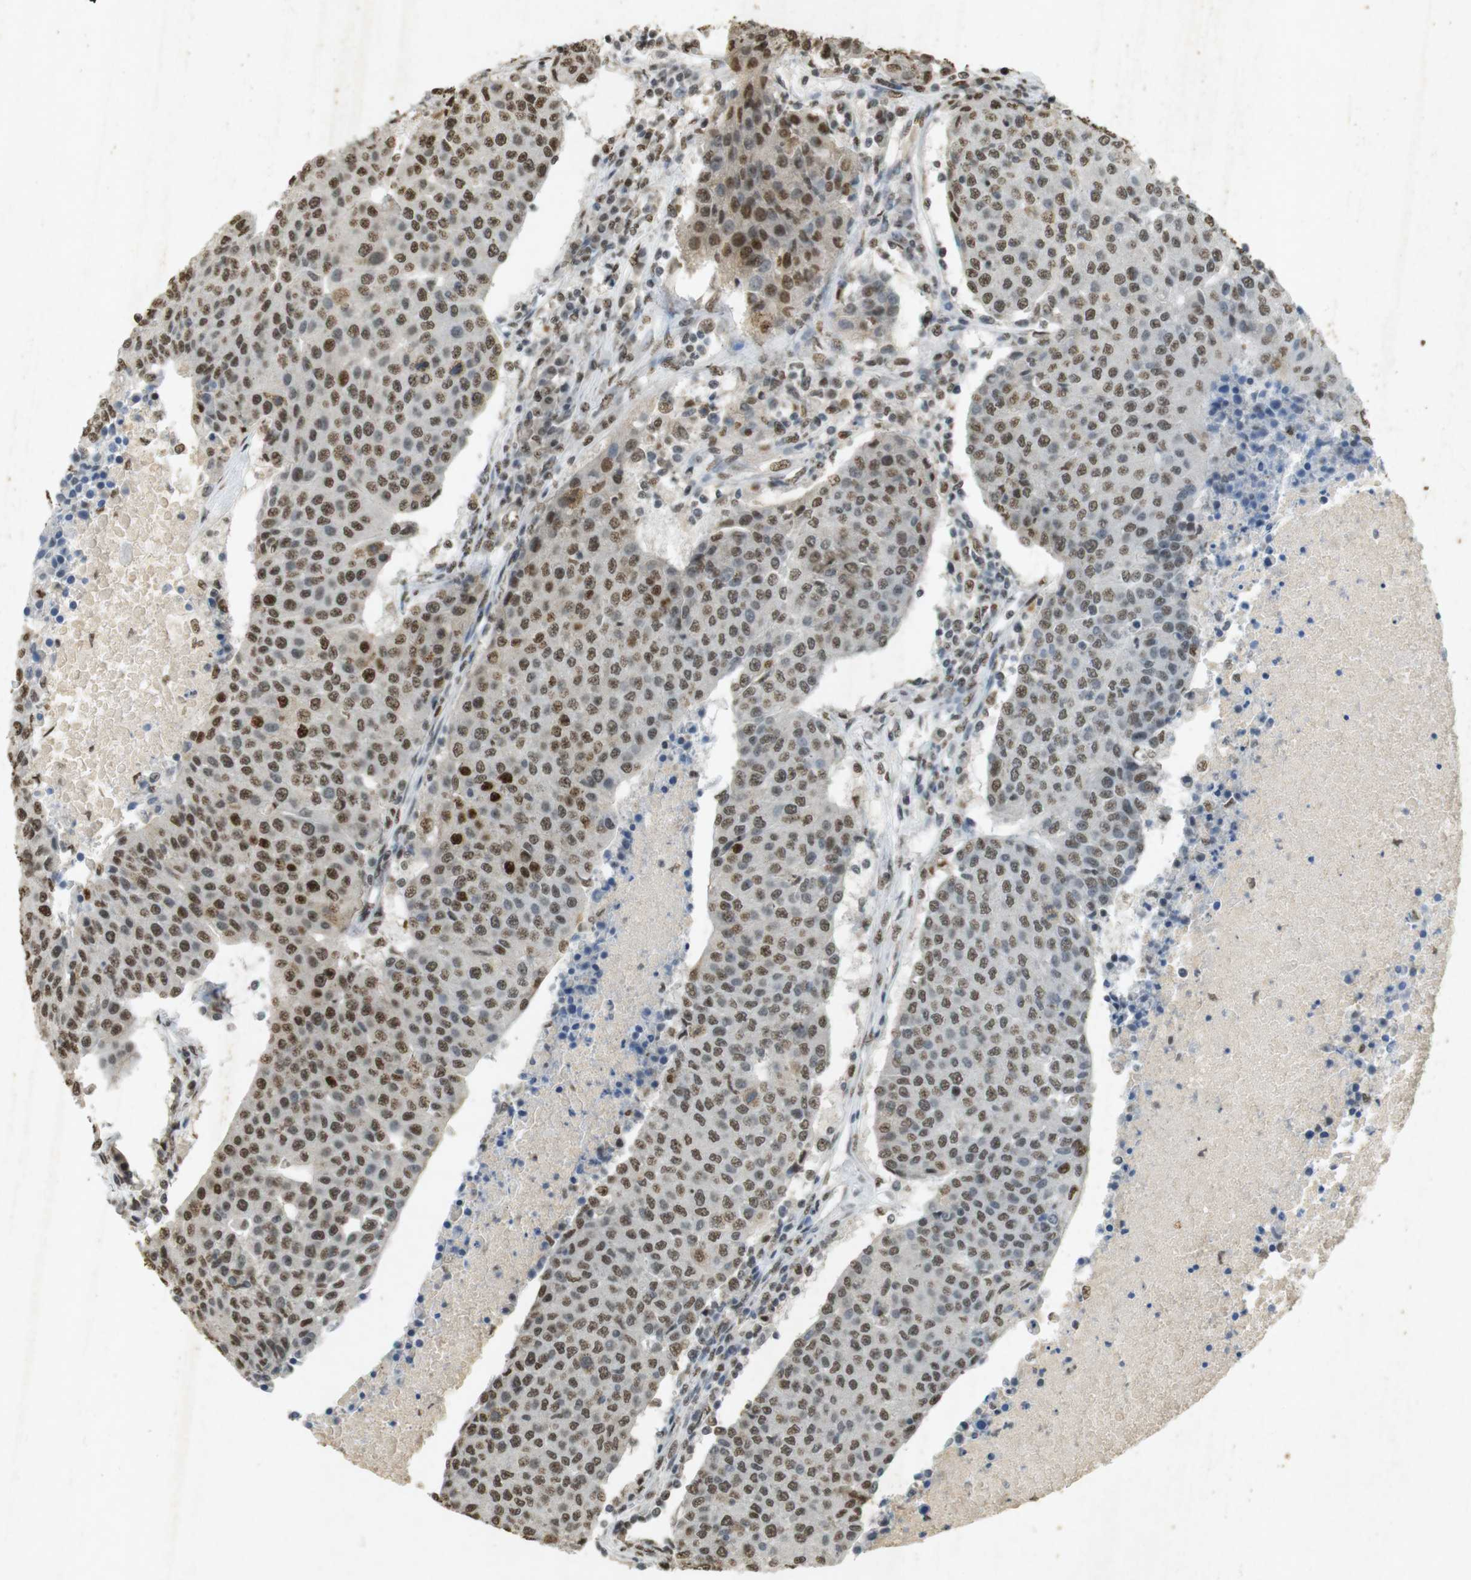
{"staining": {"intensity": "moderate", "quantity": ">75%", "location": "nuclear"}, "tissue": "urothelial cancer", "cell_type": "Tumor cells", "image_type": "cancer", "snomed": [{"axis": "morphology", "description": "Urothelial carcinoma, High grade"}, {"axis": "topography", "description": "Urinary bladder"}], "caption": "Moderate nuclear positivity is present in approximately >75% of tumor cells in urothelial cancer. The staining was performed using DAB to visualize the protein expression in brown, while the nuclei were stained in blue with hematoxylin (Magnification: 20x).", "gene": "GATA4", "patient": {"sex": "female", "age": 85}}